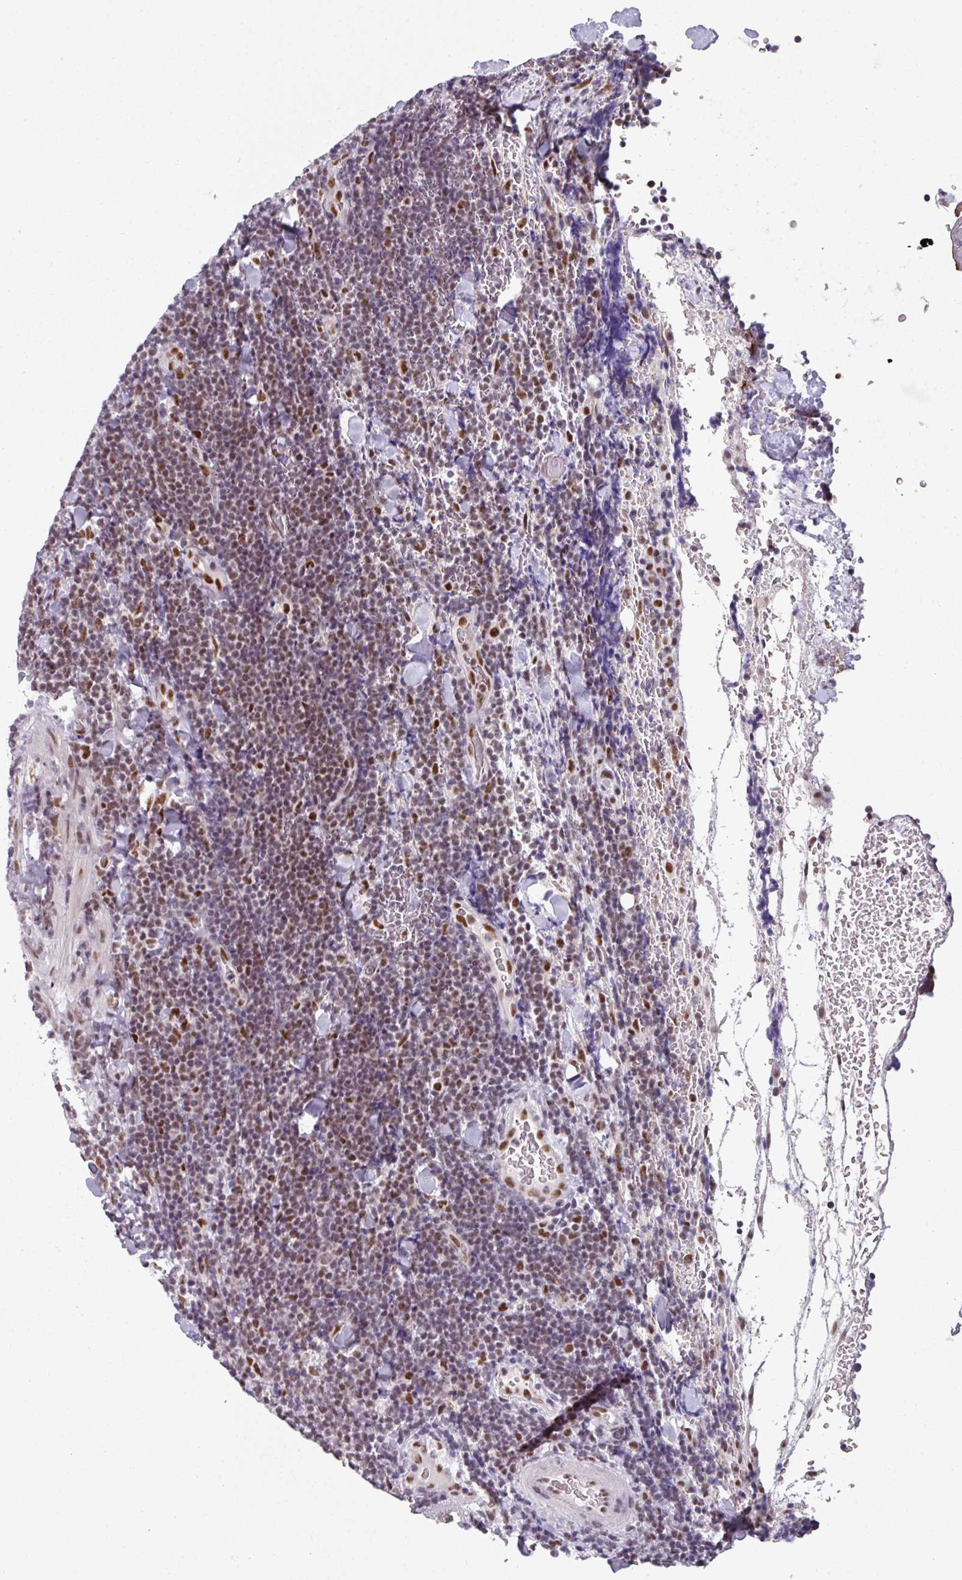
{"staining": {"intensity": "moderate", "quantity": "25%-75%", "location": "nuclear"}, "tissue": "lymphoma", "cell_type": "Tumor cells", "image_type": "cancer", "snomed": [{"axis": "morphology", "description": "Malignant lymphoma, non-Hodgkin's type, Low grade"}, {"axis": "topography", "description": "Lymph node"}], "caption": "Lymphoma was stained to show a protein in brown. There is medium levels of moderate nuclear expression in approximately 25%-75% of tumor cells.", "gene": "RAD50", "patient": {"sex": "male", "age": 66}}